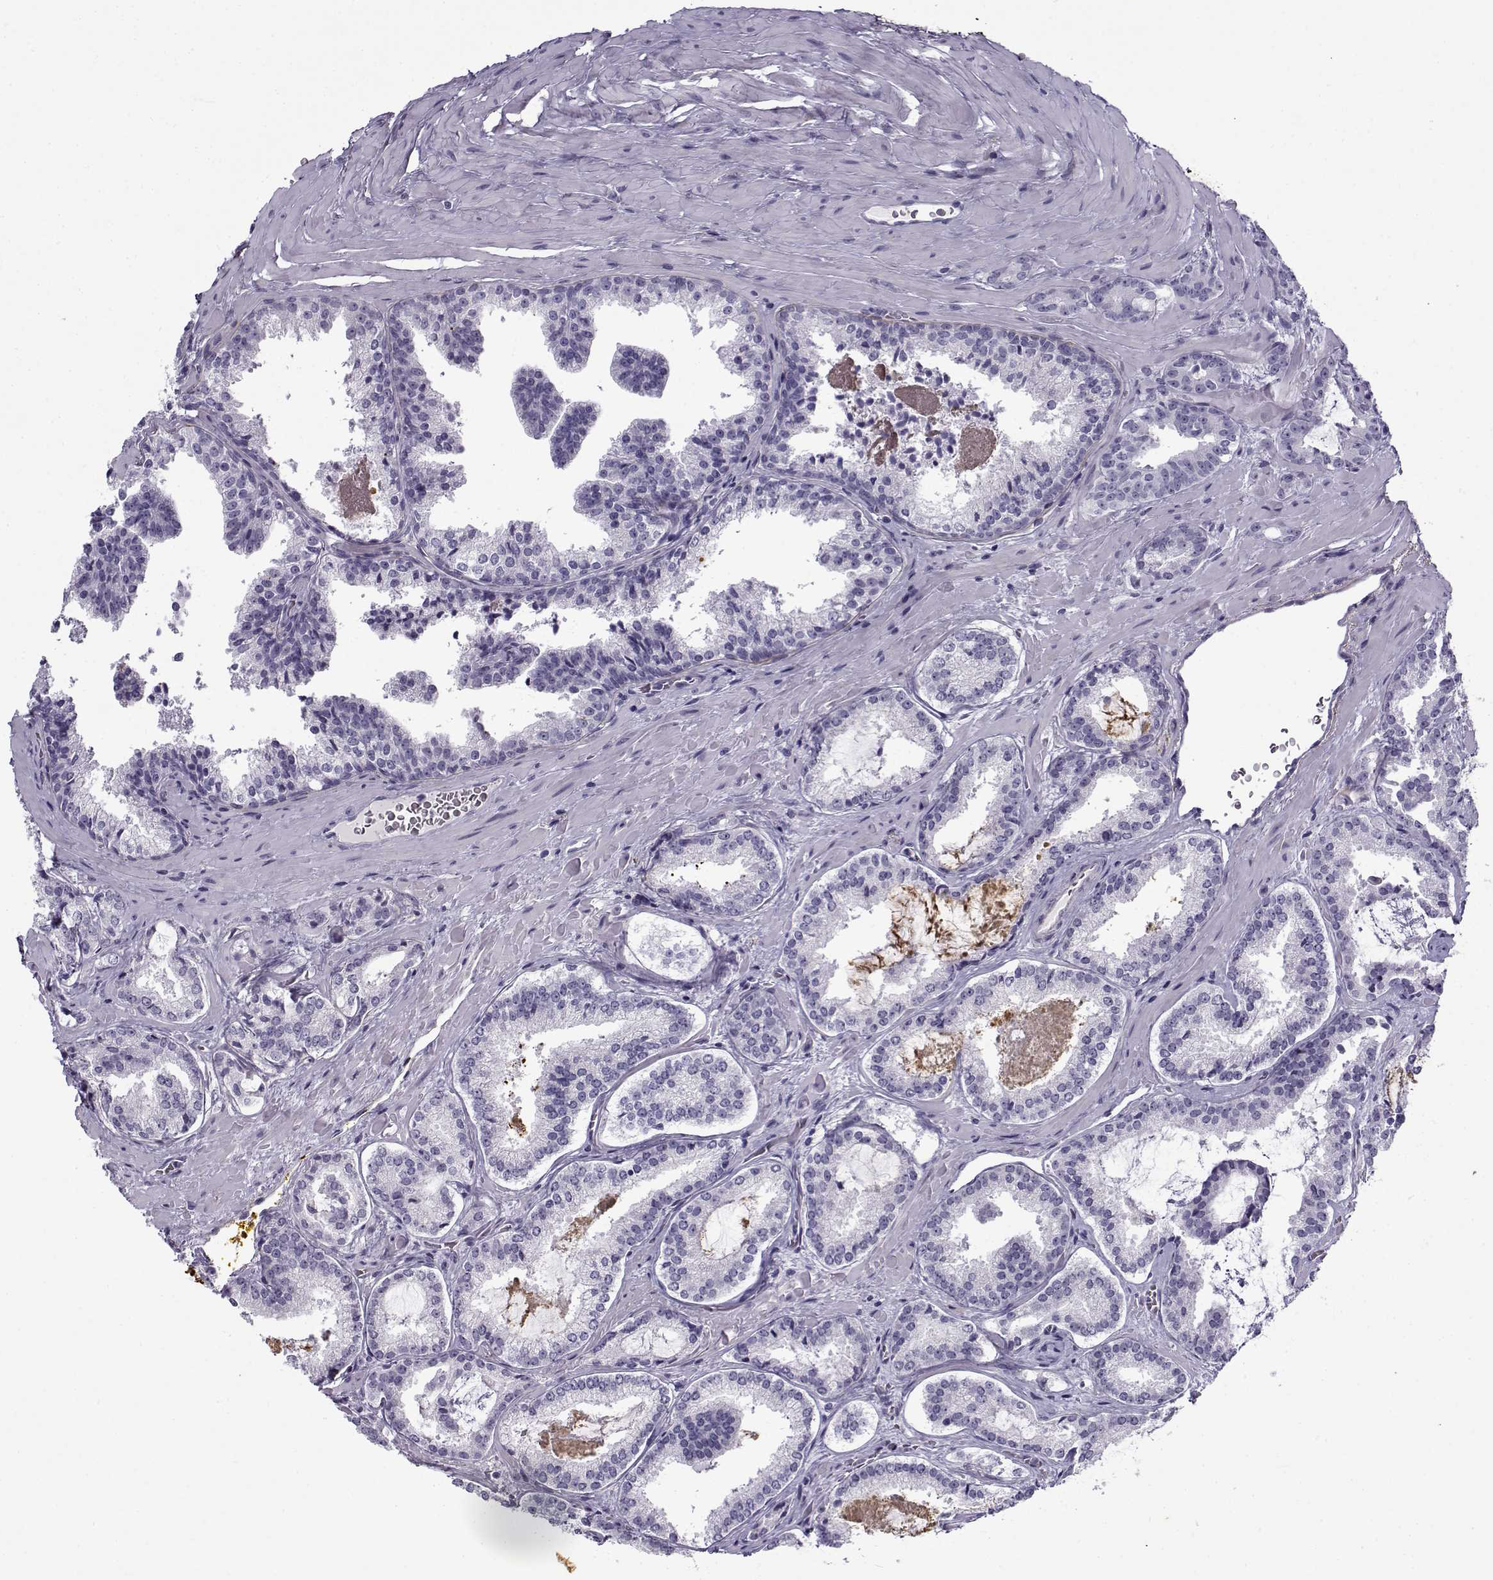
{"staining": {"intensity": "negative", "quantity": "none", "location": "none"}, "tissue": "prostate cancer", "cell_type": "Tumor cells", "image_type": "cancer", "snomed": [{"axis": "morphology", "description": "Adenocarcinoma, NOS"}, {"axis": "morphology", "description": "Adenocarcinoma, High grade"}, {"axis": "topography", "description": "Prostate"}], "caption": "Human prostate cancer stained for a protein using immunohistochemistry demonstrates no expression in tumor cells.", "gene": "GTSF1L", "patient": {"sex": "male", "age": 62}}